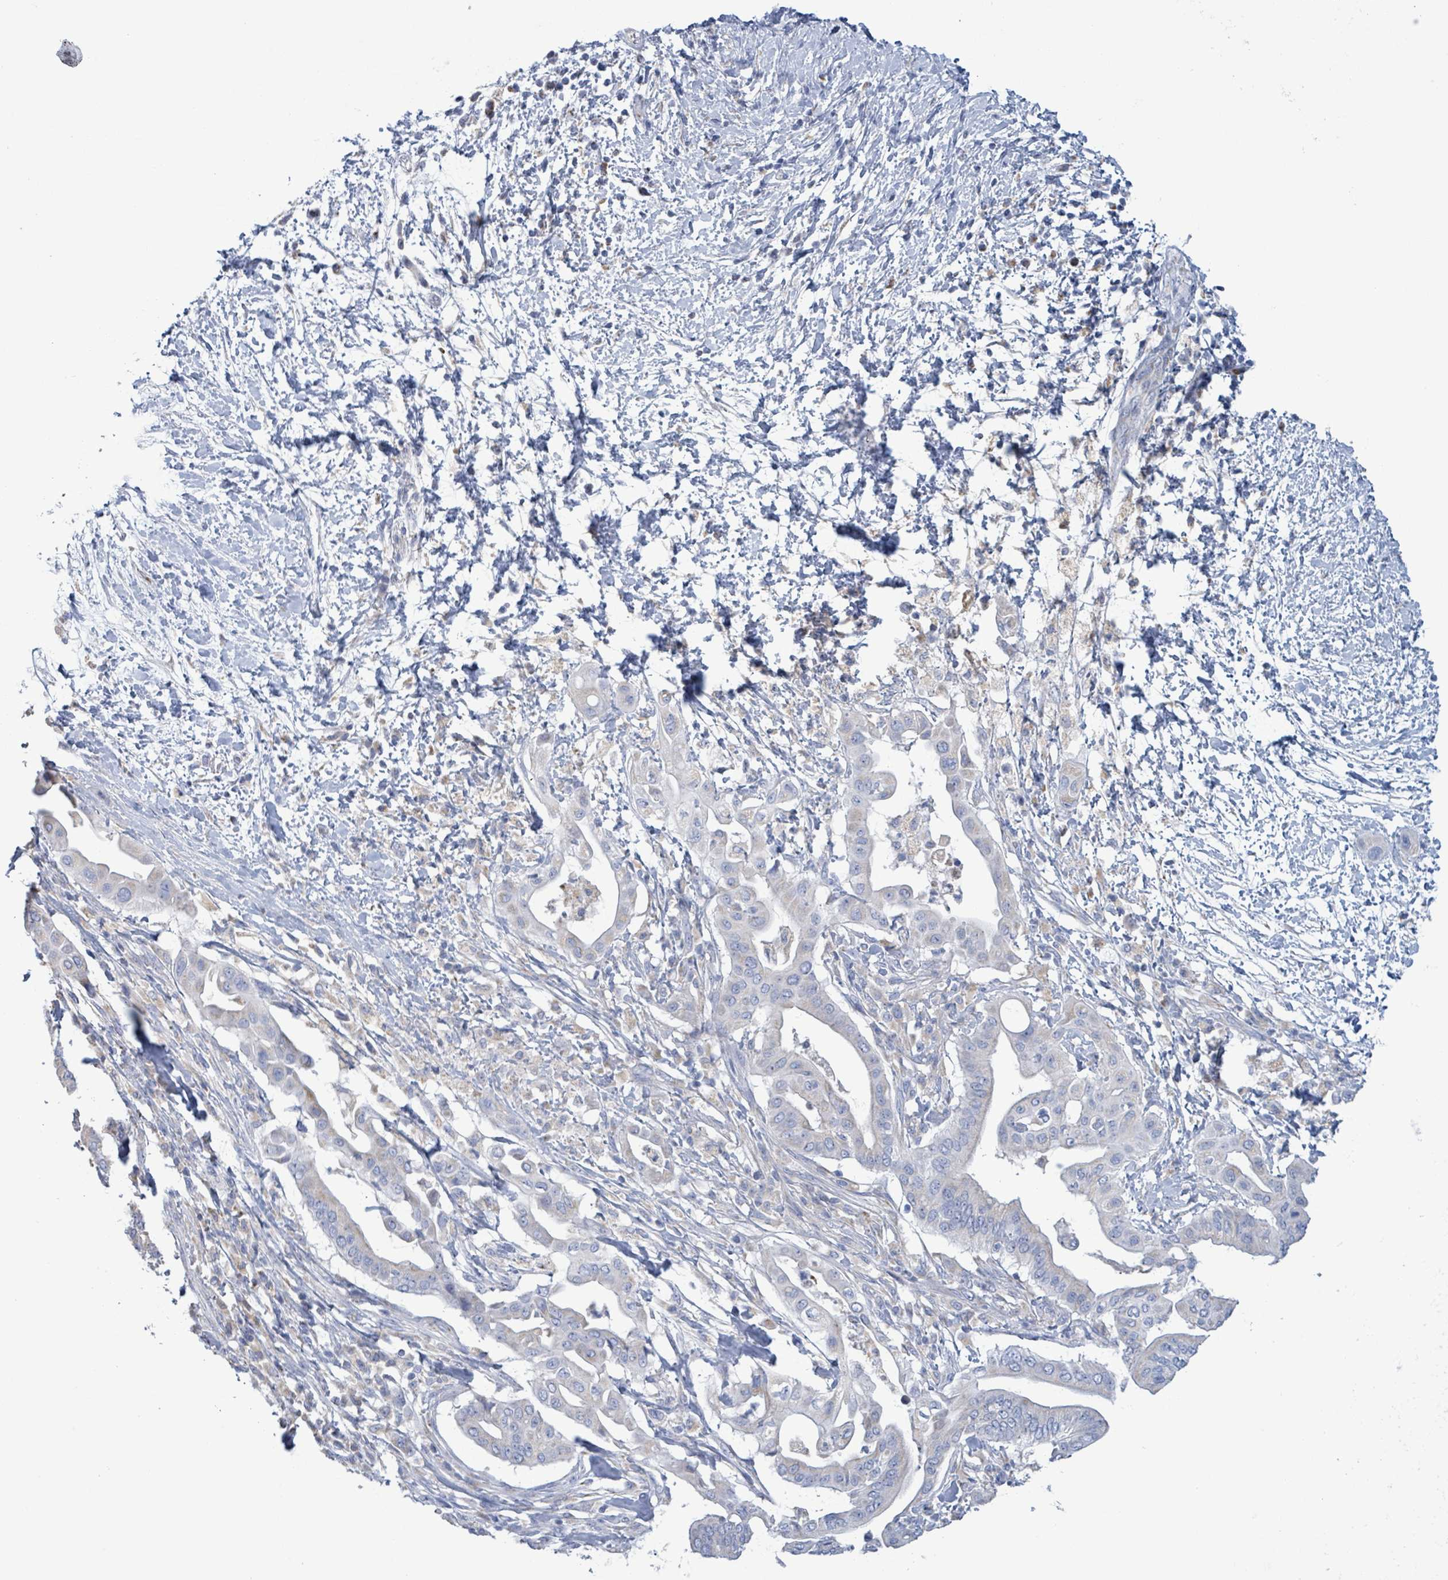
{"staining": {"intensity": "negative", "quantity": "none", "location": "none"}, "tissue": "pancreatic cancer", "cell_type": "Tumor cells", "image_type": "cancer", "snomed": [{"axis": "morphology", "description": "Adenocarcinoma, NOS"}, {"axis": "topography", "description": "Pancreas"}], "caption": "Photomicrograph shows no protein expression in tumor cells of pancreatic cancer (adenocarcinoma) tissue.", "gene": "AKR1C4", "patient": {"sex": "male", "age": 68}}